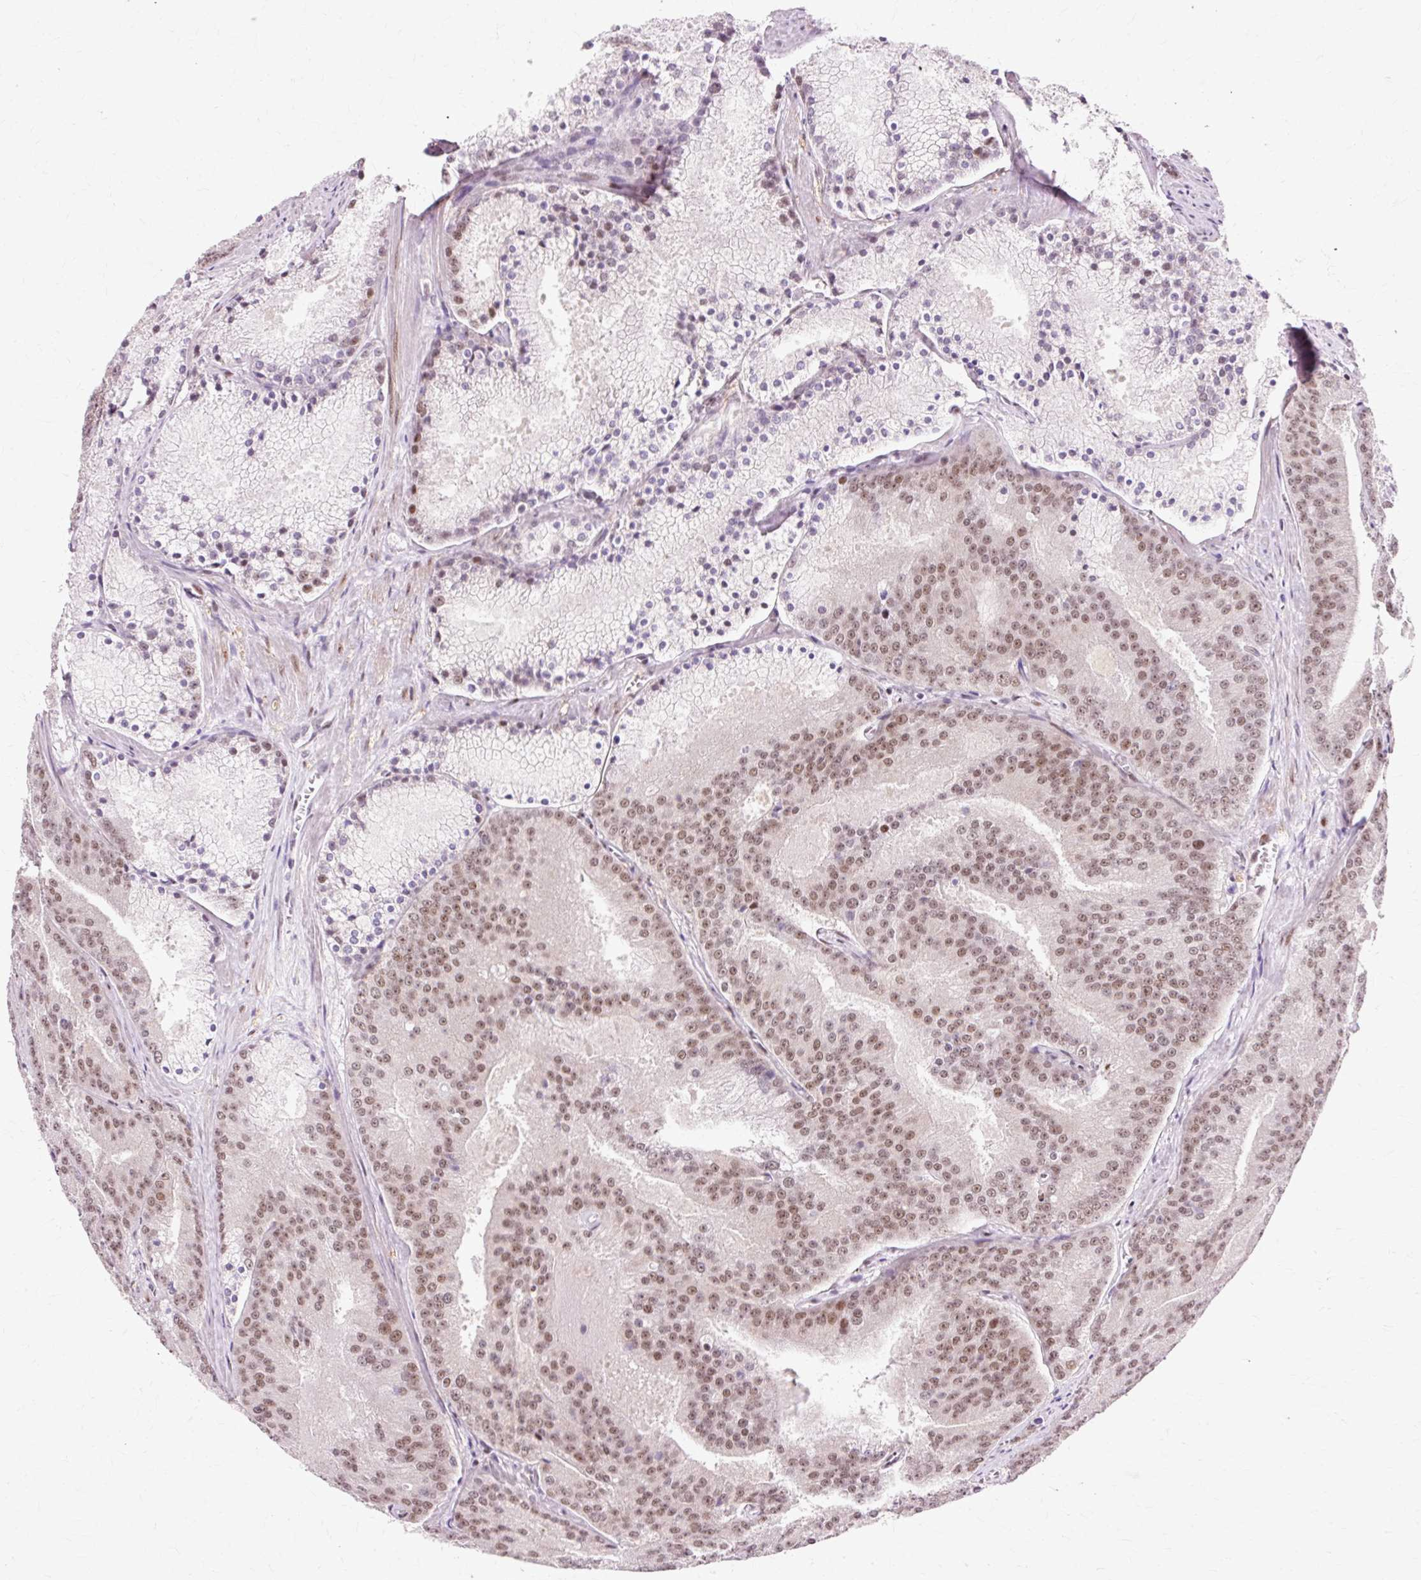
{"staining": {"intensity": "moderate", "quantity": "25%-75%", "location": "nuclear"}, "tissue": "prostate cancer", "cell_type": "Tumor cells", "image_type": "cancer", "snomed": [{"axis": "morphology", "description": "Adenocarcinoma, High grade"}, {"axis": "topography", "description": "Prostate"}], "caption": "Prostate cancer stained with DAB IHC reveals medium levels of moderate nuclear expression in about 25%-75% of tumor cells.", "gene": "MACROD2", "patient": {"sex": "male", "age": 61}}